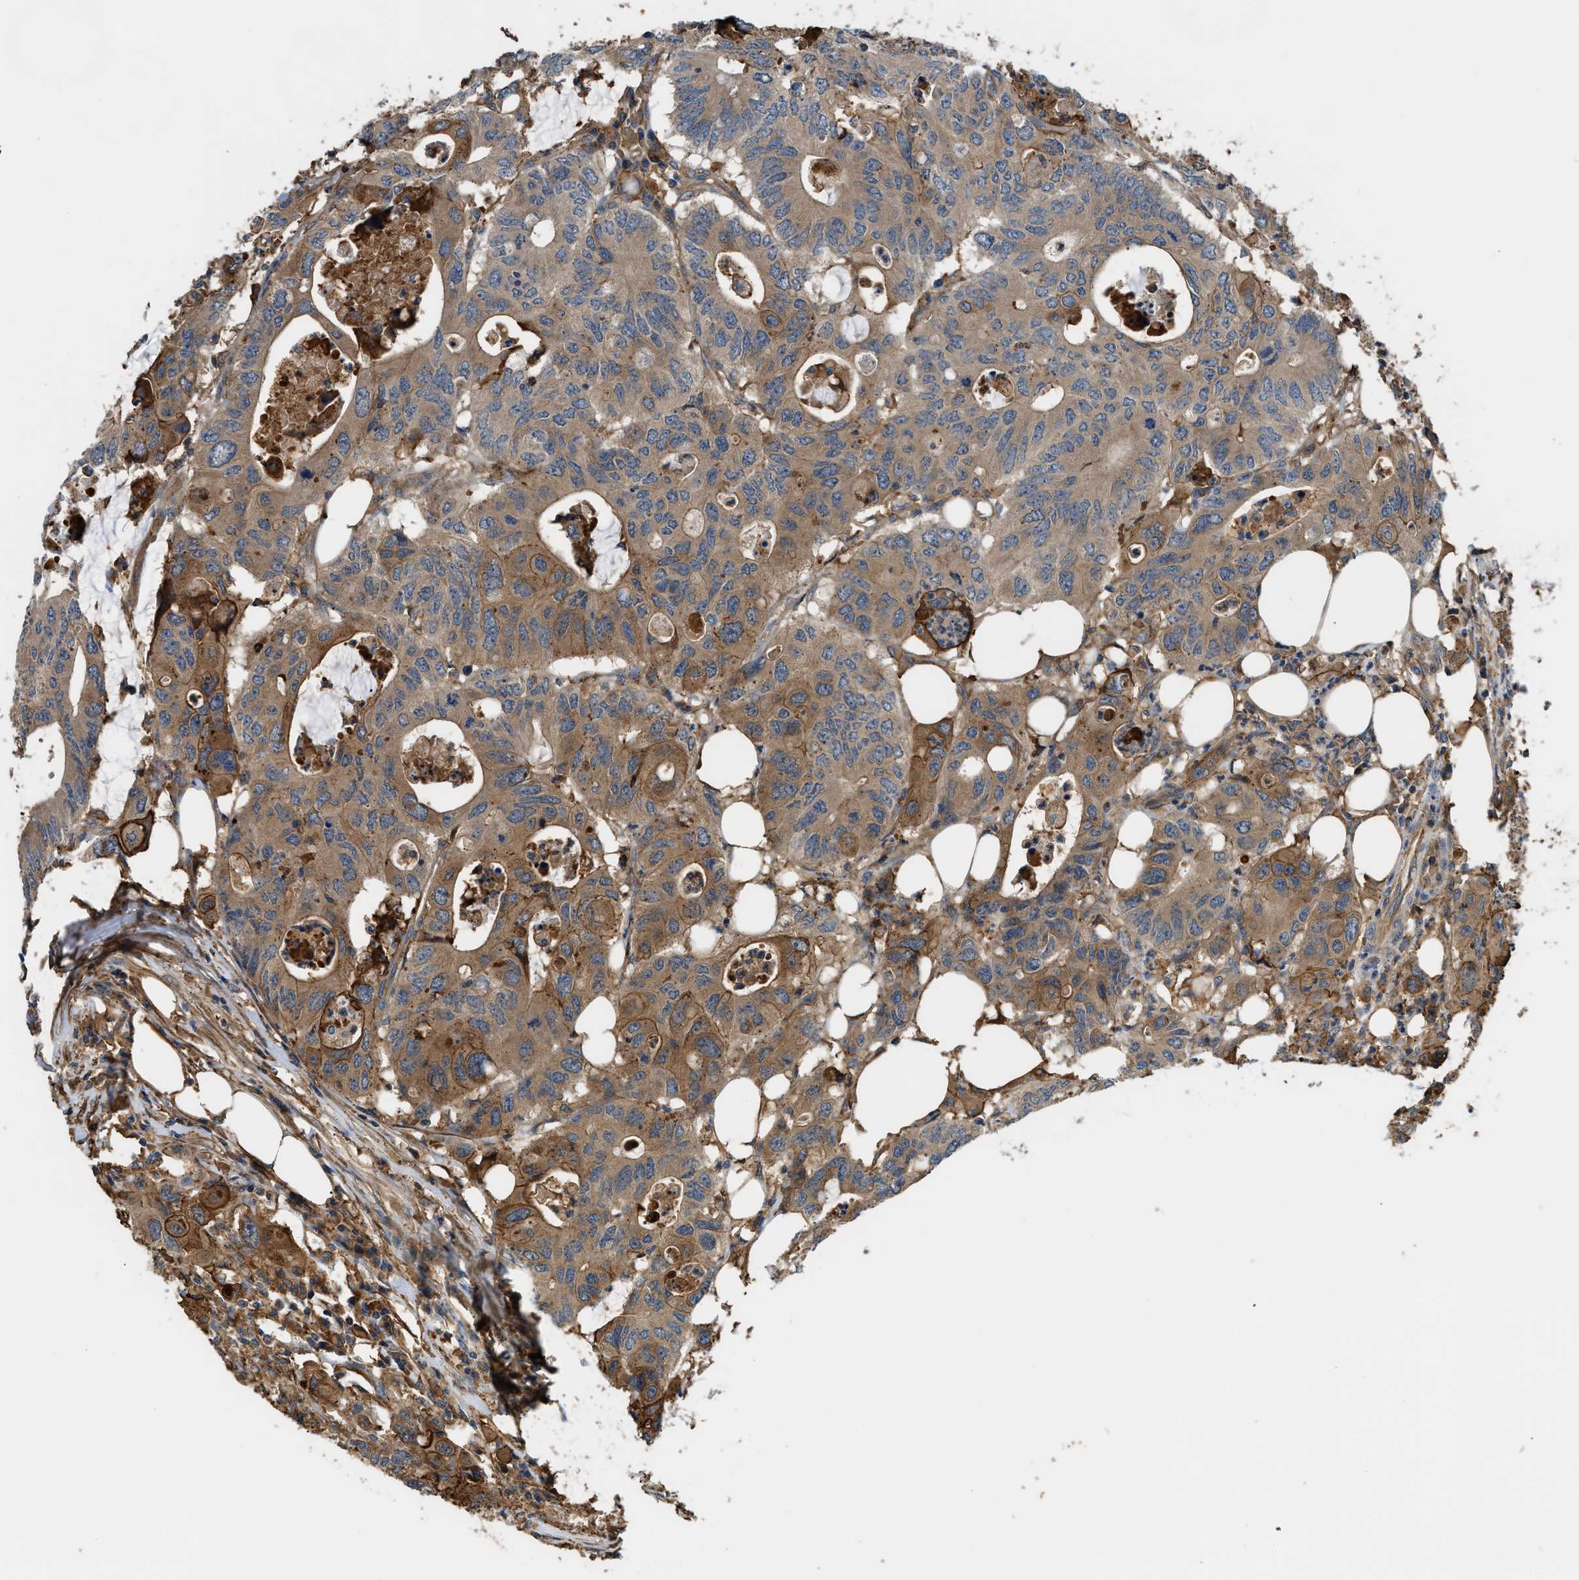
{"staining": {"intensity": "moderate", "quantity": ">75%", "location": "cytoplasmic/membranous"}, "tissue": "colorectal cancer", "cell_type": "Tumor cells", "image_type": "cancer", "snomed": [{"axis": "morphology", "description": "Adenocarcinoma, NOS"}, {"axis": "topography", "description": "Colon"}], "caption": "Protein staining displays moderate cytoplasmic/membranous expression in about >75% of tumor cells in colorectal cancer. (Stains: DAB (3,3'-diaminobenzidine) in brown, nuclei in blue, Microscopy: brightfield microscopy at high magnification).", "gene": "DDHD2", "patient": {"sex": "male", "age": 71}}